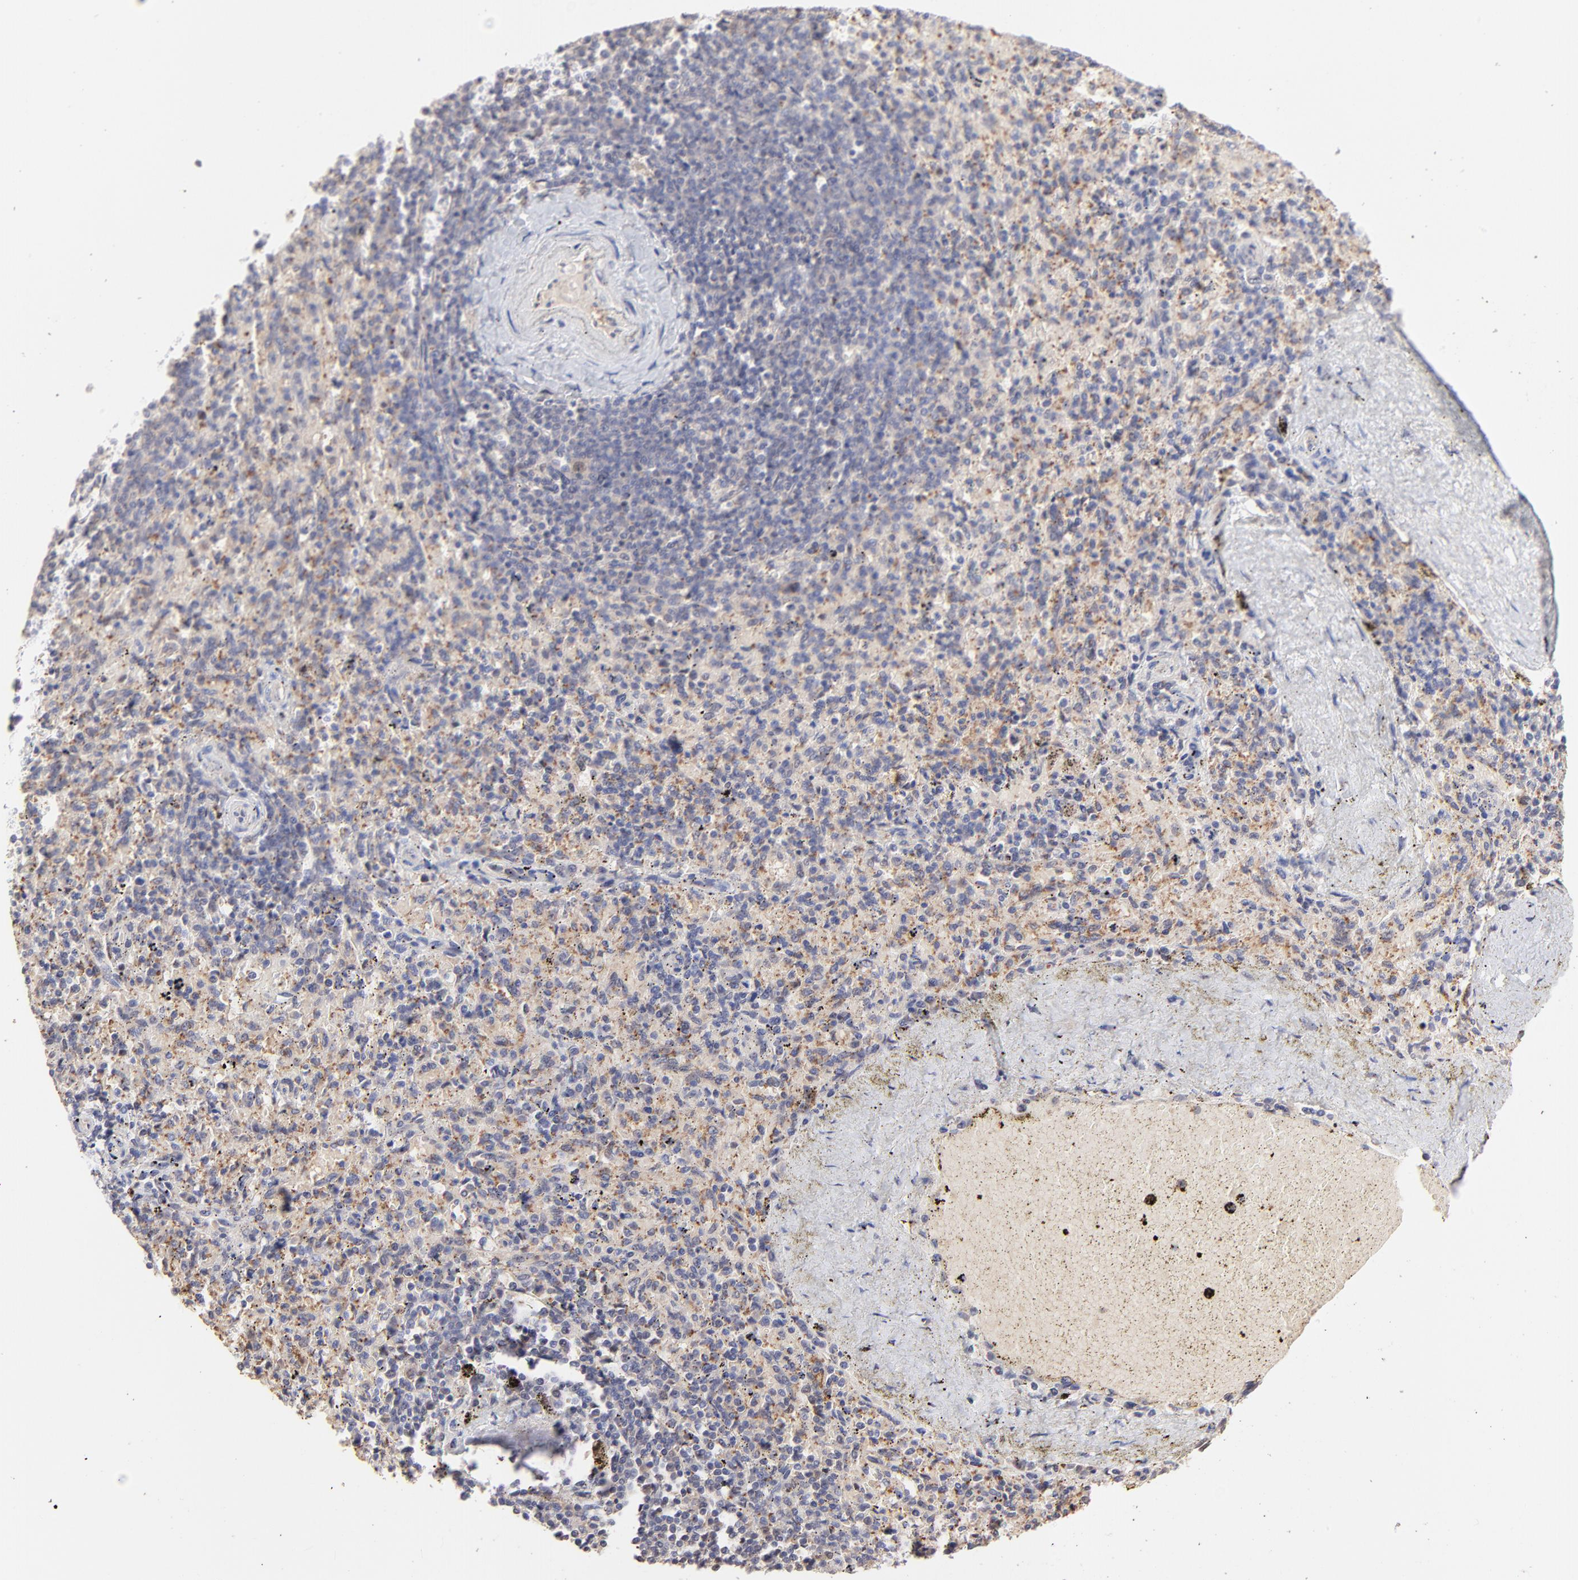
{"staining": {"intensity": "negative", "quantity": "none", "location": "none"}, "tissue": "spleen", "cell_type": "Cells in red pulp", "image_type": "normal", "snomed": [{"axis": "morphology", "description": "Normal tissue, NOS"}, {"axis": "topography", "description": "Spleen"}], "caption": "IHC image of benign spleen: human spleen stained with DAB exhibits no significant protein staining in cells in red pulp. Nuclei are stained in blue.", "gene": "PSMD14", "patient": {"sex": "female", "age": 43}}